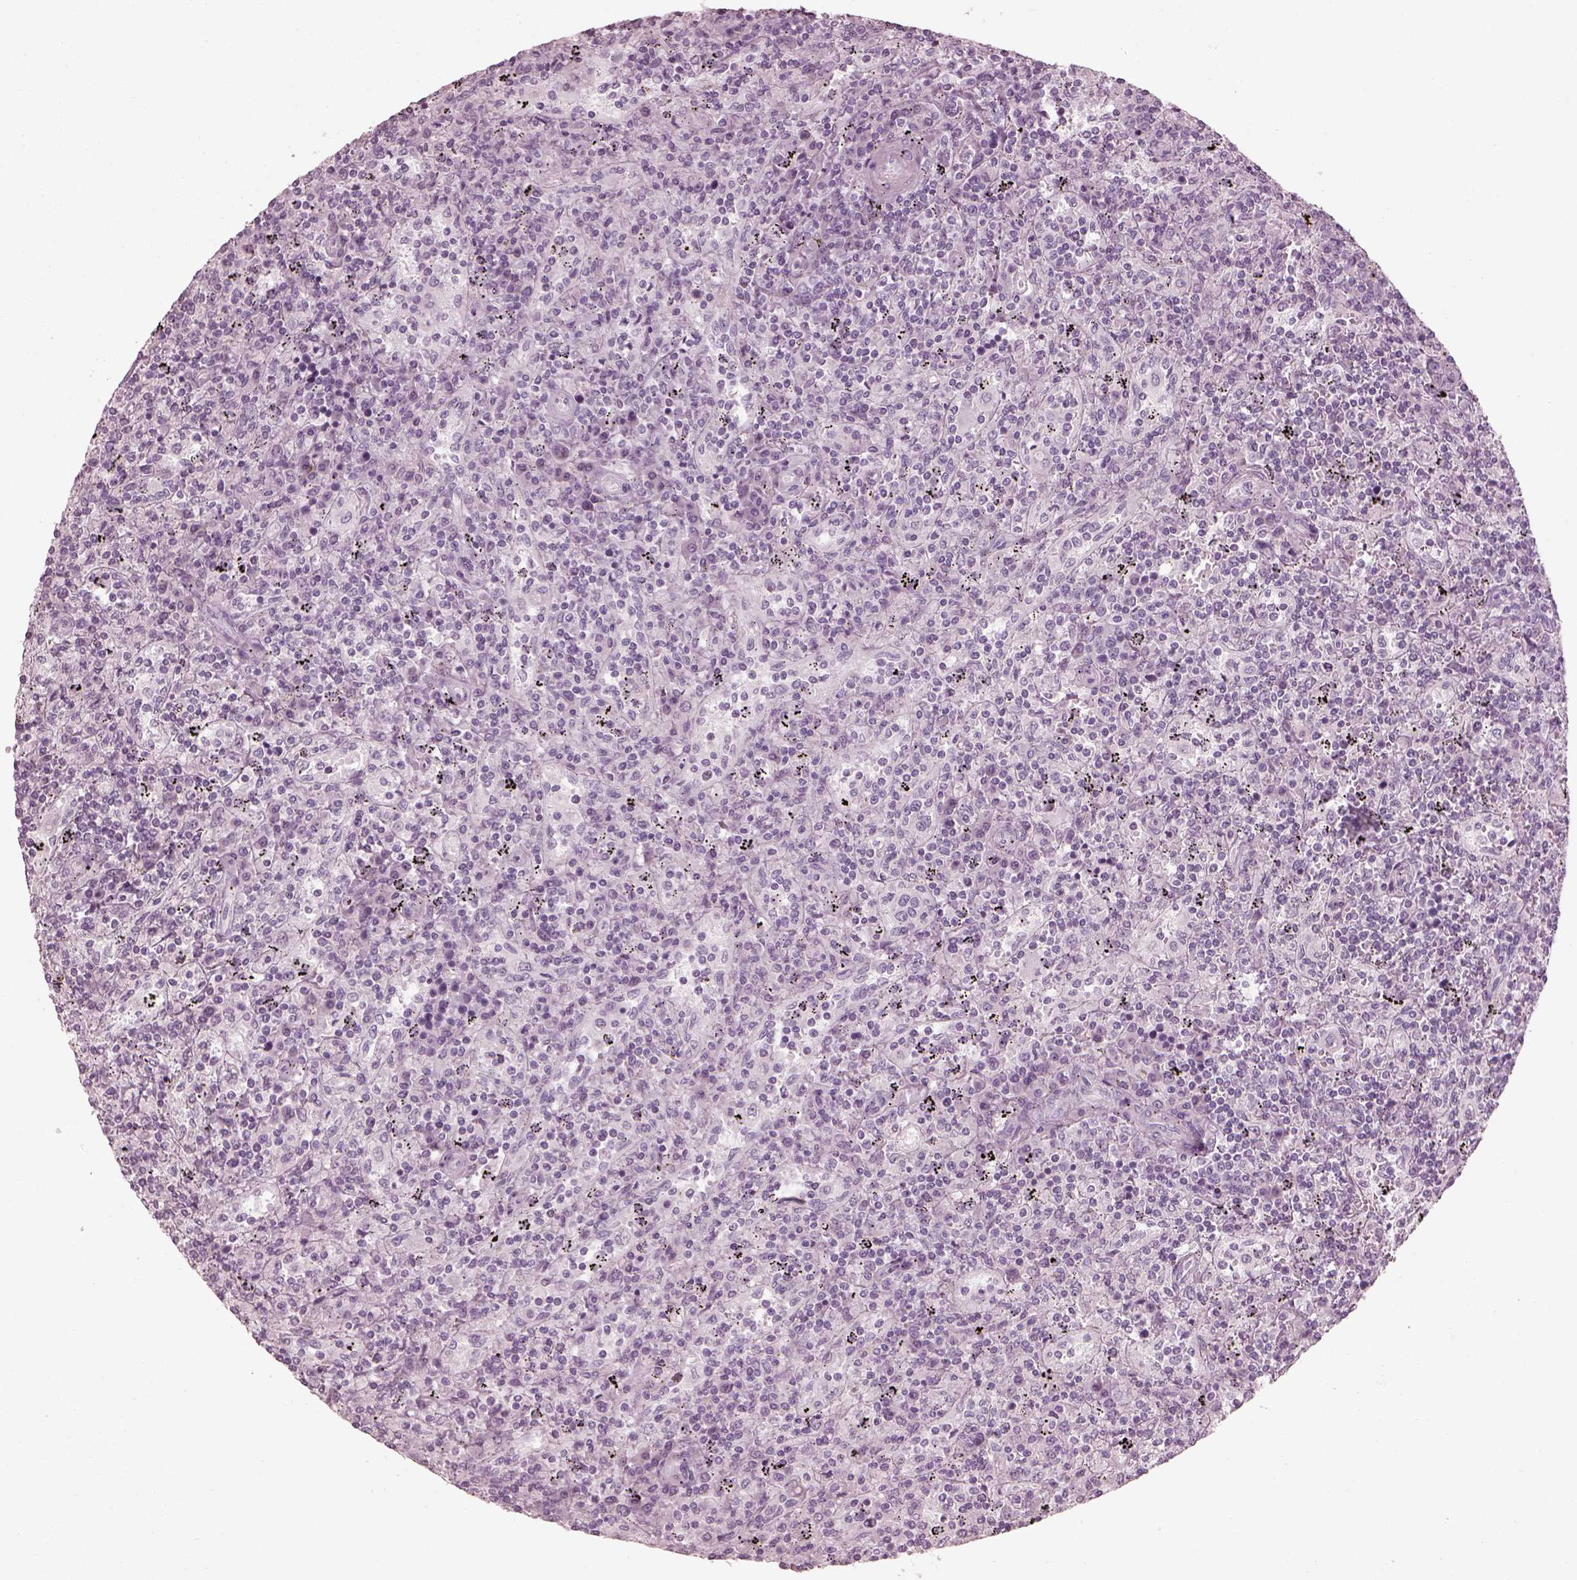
{"staining": {"intensity": "negative", "quantity": "none", "location": "none"}, "tissue": "lymphoma", "cell_type": "Tumor cells", "image_type": "cancer", "snomed": [{"axis": "morphology", "description": "Malignant lymphoma, non-Hodgkin's type, Low grade"}, {"axis": "topography", "description": "Spleen"}], "caption": "Tumor cells show no significant protein staining in malignant lymphoma, non-Hodgkin's type (low-grade).", "gene": "SAXO2", "patient": {"sex": "male", "age": 62}}